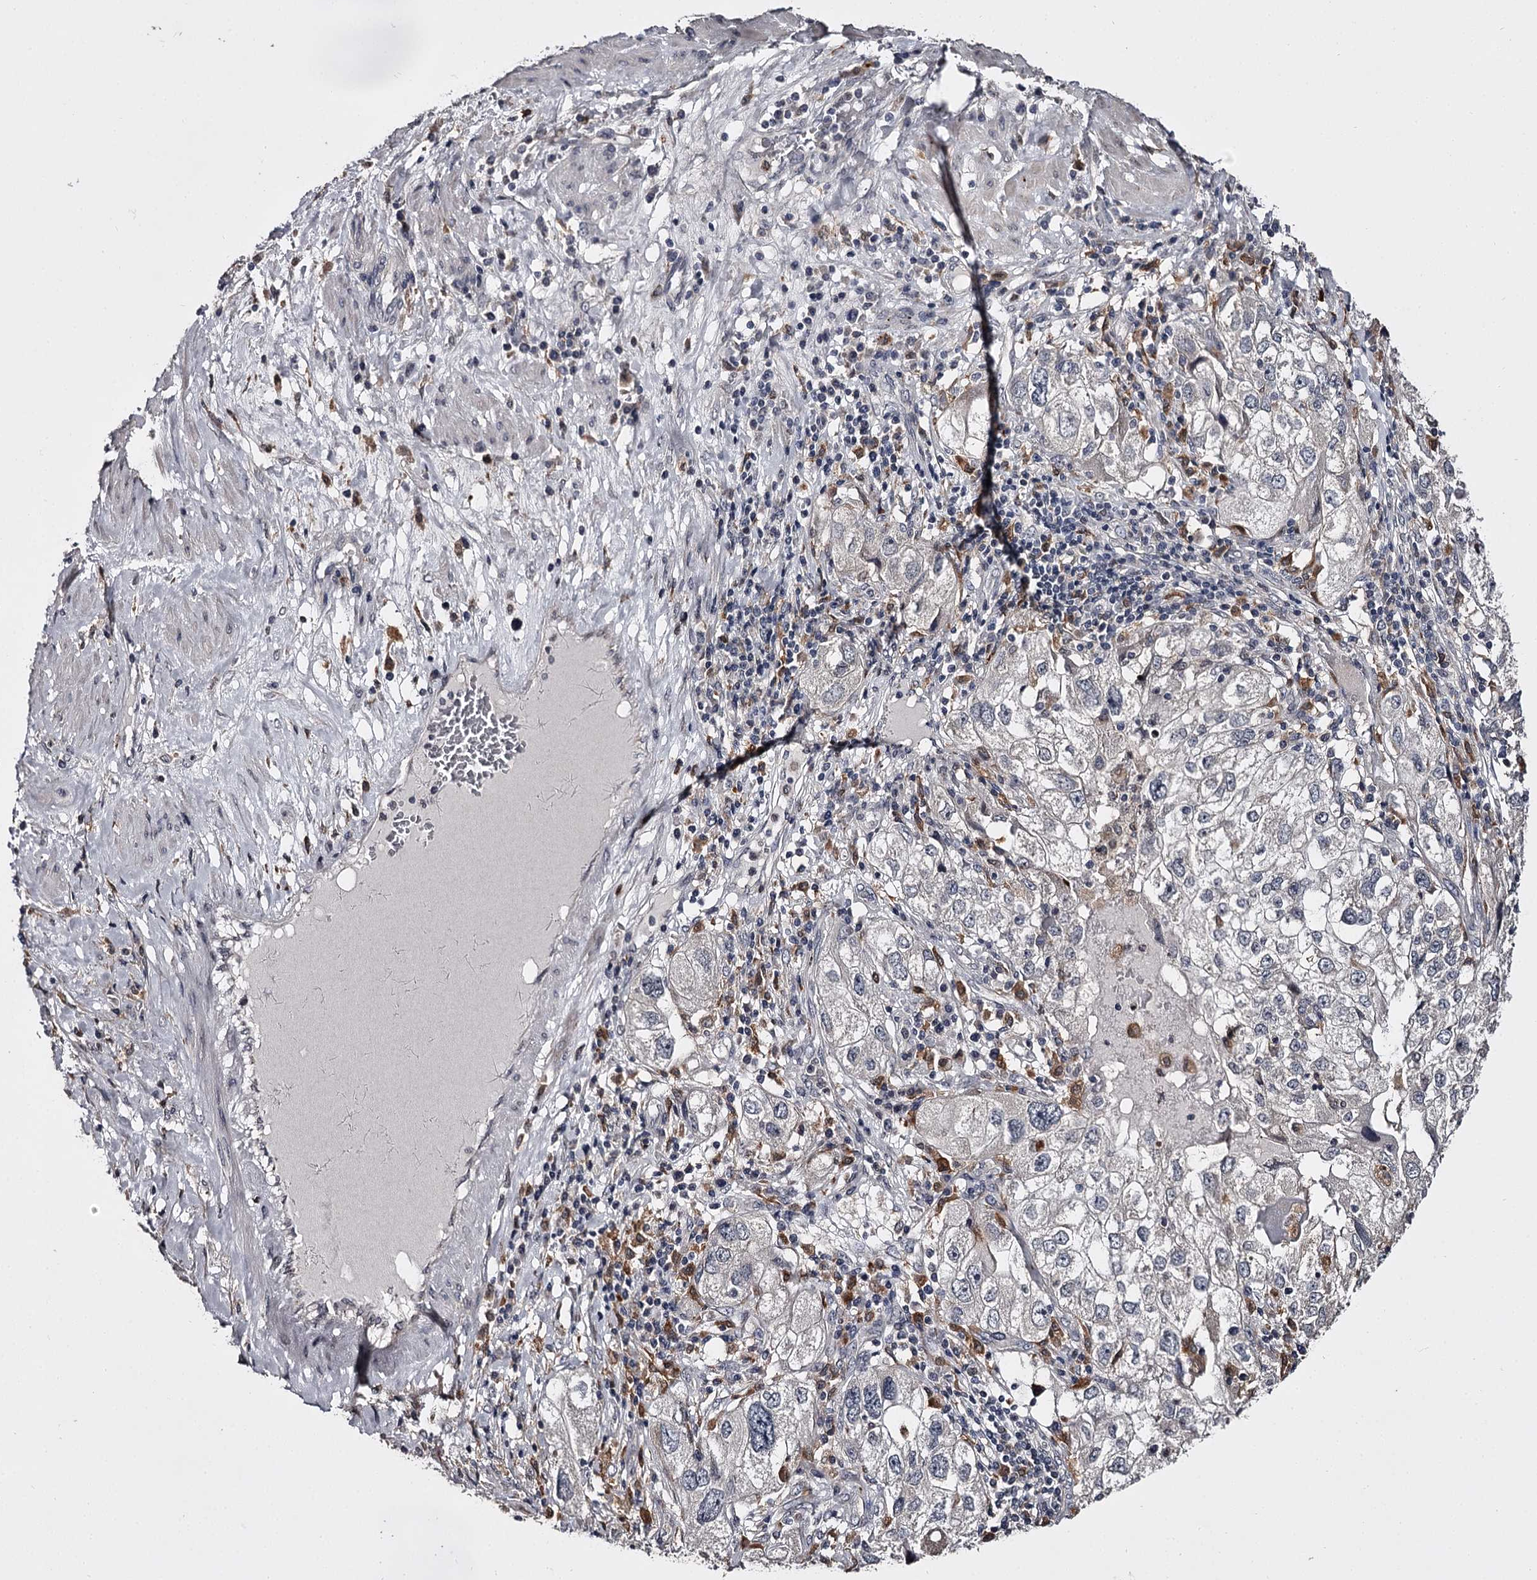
{"staining": {"intensity": "negative", "quantity": "none", "location": "none"}, "tissue": "endometrial cancer", "cell_type": "Tumor cells", "image_type": "cancer", "snomed": [{"axis": "morphology", "description": "Adenocarcinoma, NOS"}, {"axis": "topography", "description": "Endometrium"}], "caption": "Immunohistochemistry photomicrograph of adenocarcinoma (endometrial) stained for a protein (brown), which demonstrates no staining in tumor cells. The staining was performed using DAB (3,3'-diaminobenzidine) to visualize the protein expression in brown, while the nuclei were stained in blue with hematoxylin (Magnification: 20x).", "gene": "SLC32A1", "patient": {"sex": "female", "age": 49}}